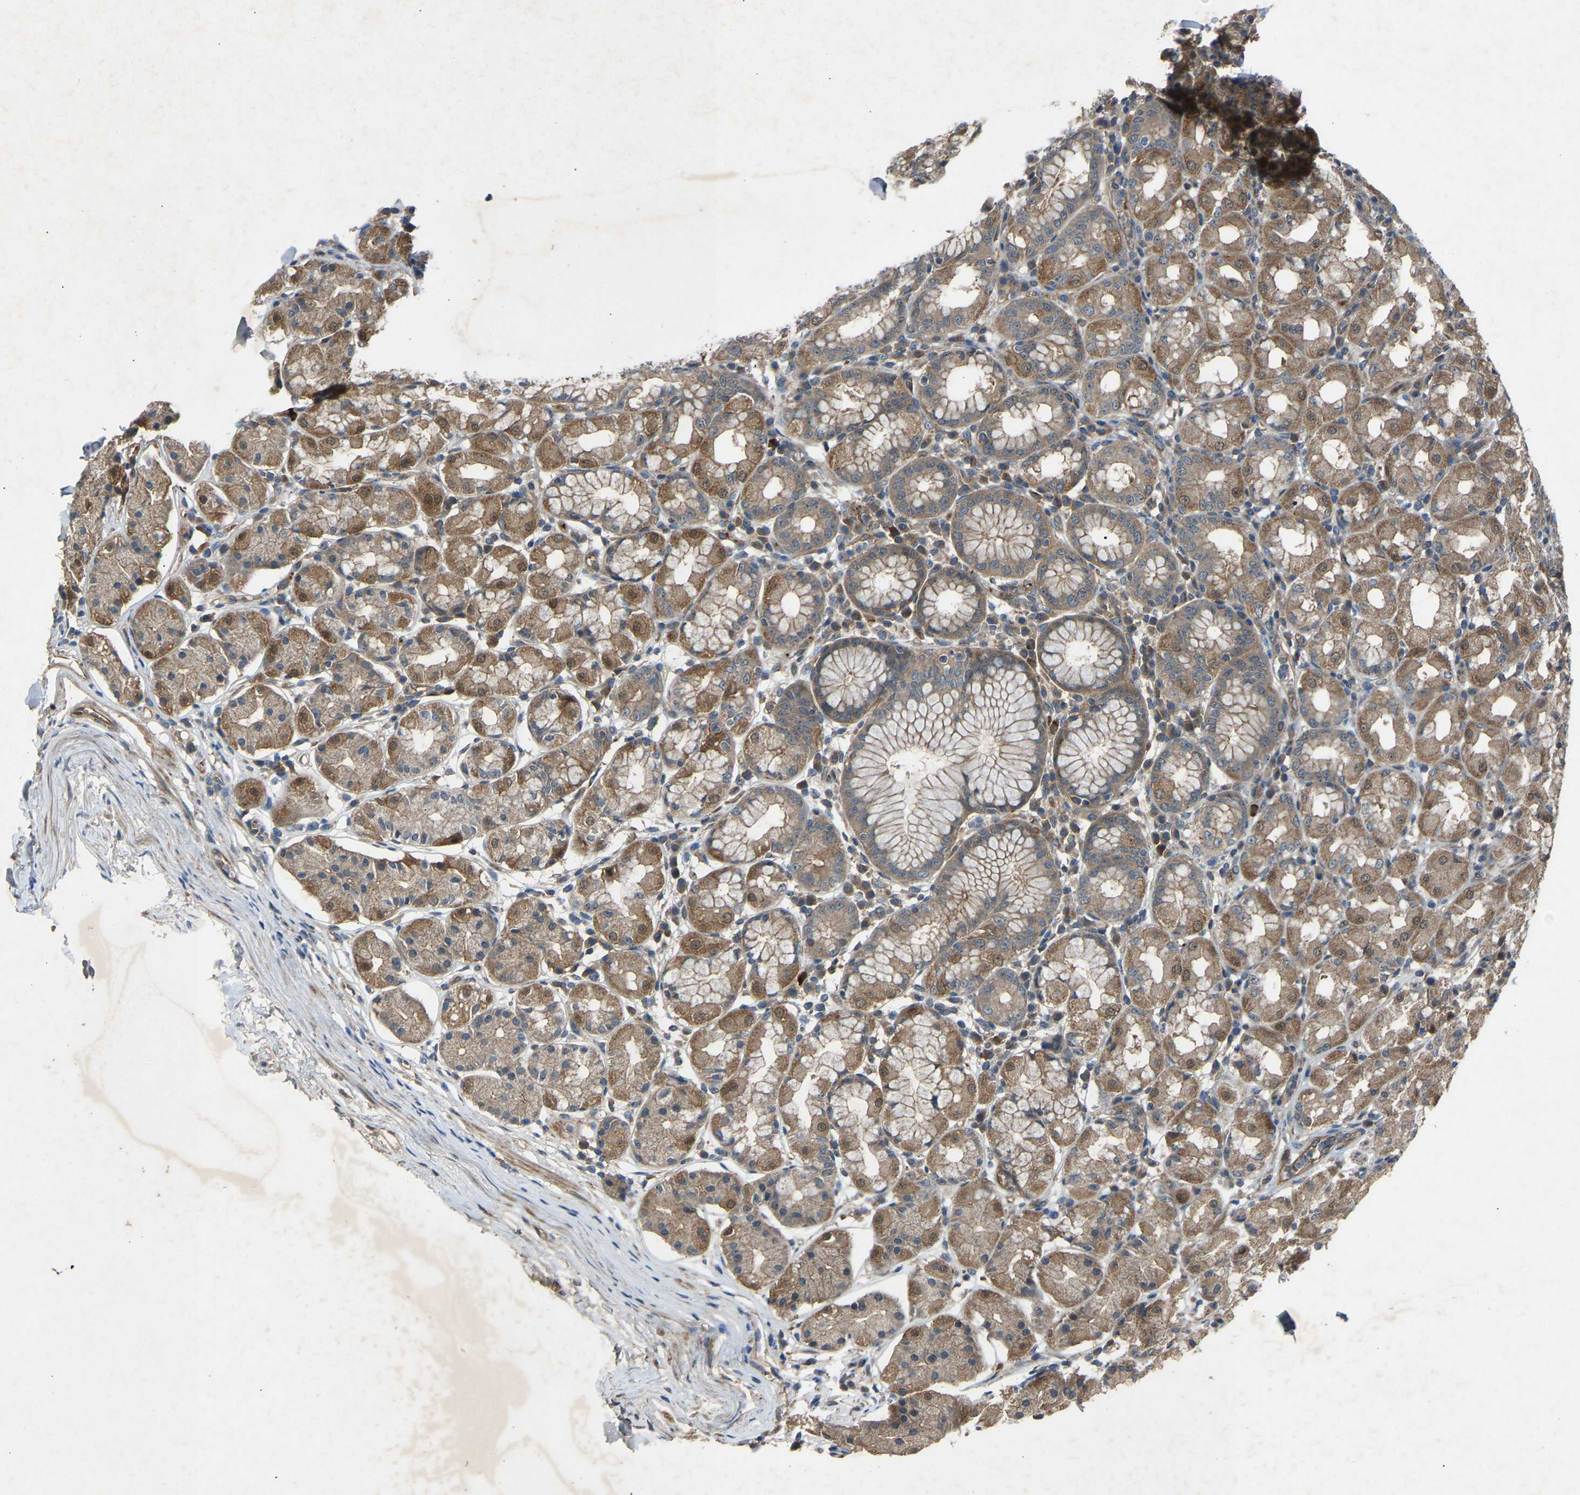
{"staining": {"intensity": "moderate", "quantity": "<25%", "location": "cytoplasmic/membranous"}, "tissue": "stomach", "cell_type": "Glandular cells", "image_type": "normal", "snomed": [{"axis": "morphology", "description": "Normal tissue, NOS"}, {"axis": "topography", "description": "Stomach"}, {"axis": "topography", "description": "Stomach, lower"}], "caption": "High-power microscopy captured an immunohistochemistry (IHC) image of unremarkable stomach, revealing moderate cytoplasmic/membranous staining in approximately <25% of glandular cells.", "gene": "GAS2L1", "patient": {"sex": "female", "age": 56}}